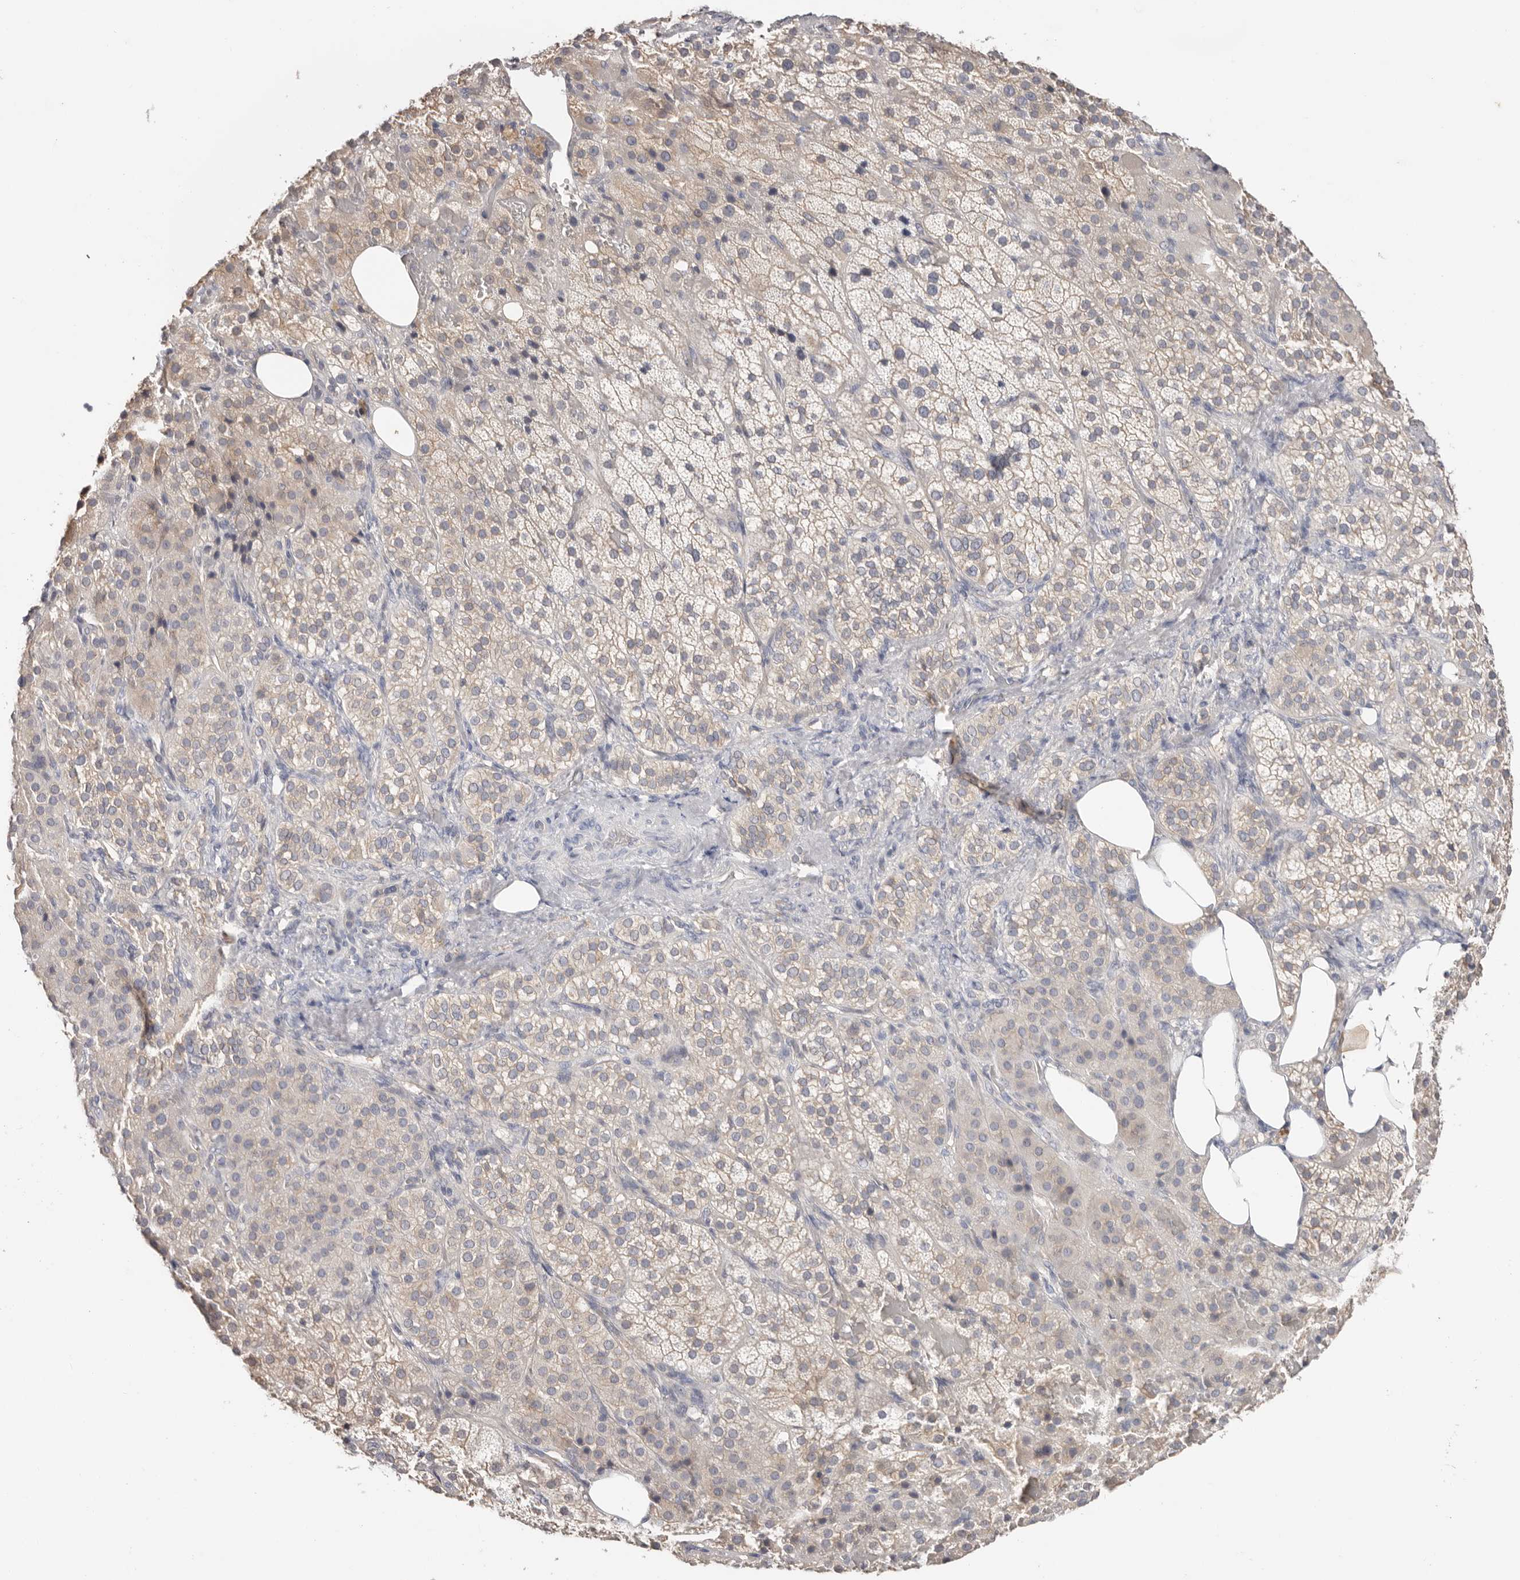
{"staining": {"intensity": "weak", "quantity": "<25%", "location": "cytoplasmic/membranous"}, "tissue": "adrenal gland", "cell_type": "Glandular cells", "image_type": "normal", "snomed": [{"axis": "morphology", "description": "Normal tissue, NOS"}, {"axis": "topography", "description": "Adrenal gland"}], "caption": "An image of human adrenal gland is negative for staining in glandular cells. The staining was performed using DAB to visualize the protein expression in brown, while the nuclei were stained in blue with hematoxylin (Magnification: 20x).", "gene": "S100A14", "patient": {"sex": "female", "age": 59}}